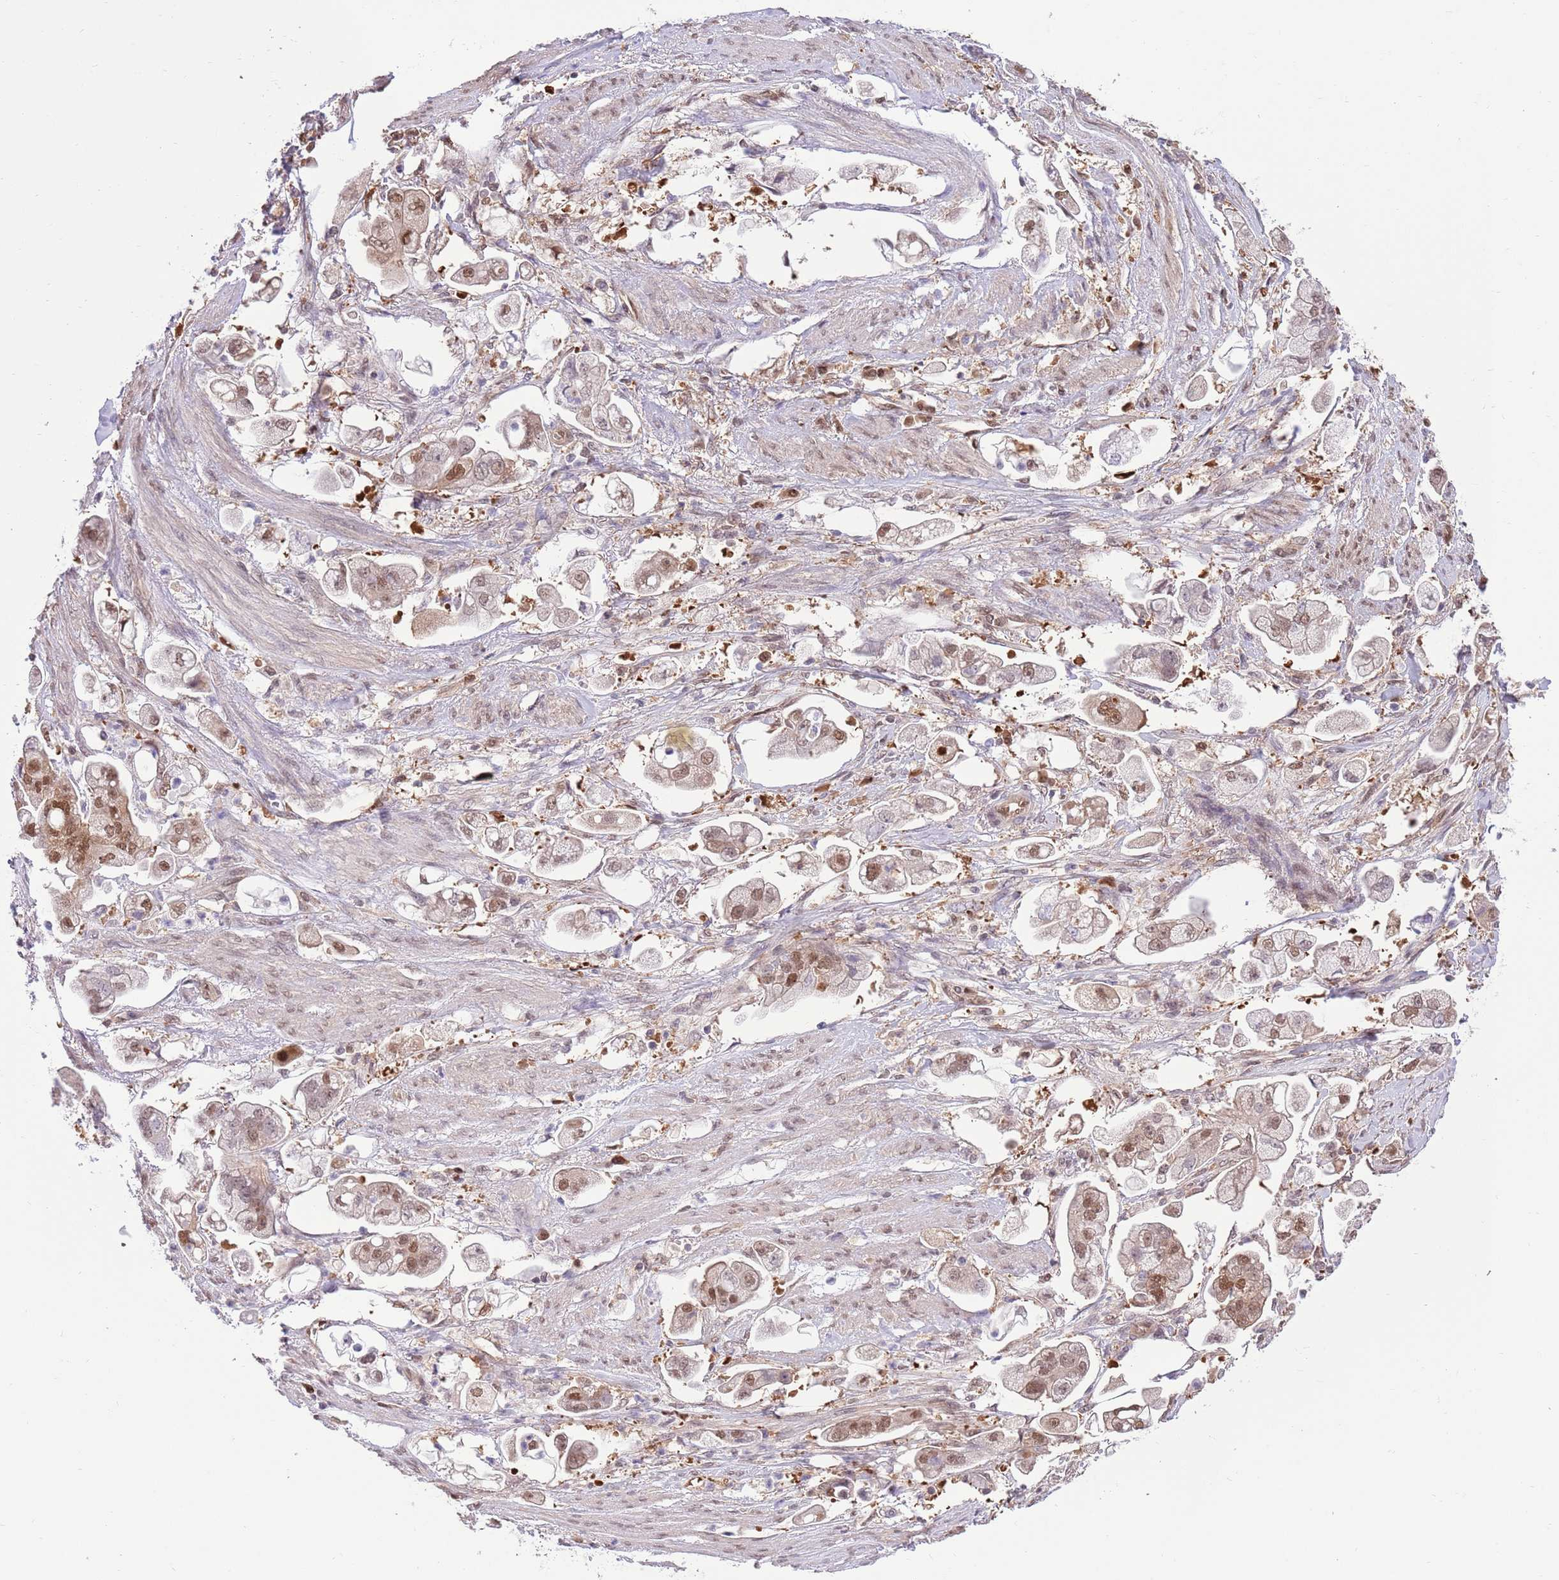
{"staining": {"intensity": "moderate", "quantity": ">75%", "location": "nuclear"}, "tissue": "stomach cancer", "cell_type": "Tumor cells", "image_type": "cancer", "snomed": [{"axis": "morphology", "description": "Adenocarcinoma, NOS"}, {"axis": "topography", "description": "Stomach"}], "caption": "Stomach adenocarcinoma tissue exhibits moderate nuclear expression in approximately >75% of tumor cells Nuclei are stained in blue.", "gene": "NSFL1C", "patient": {"sex": "male", "age": 62}}